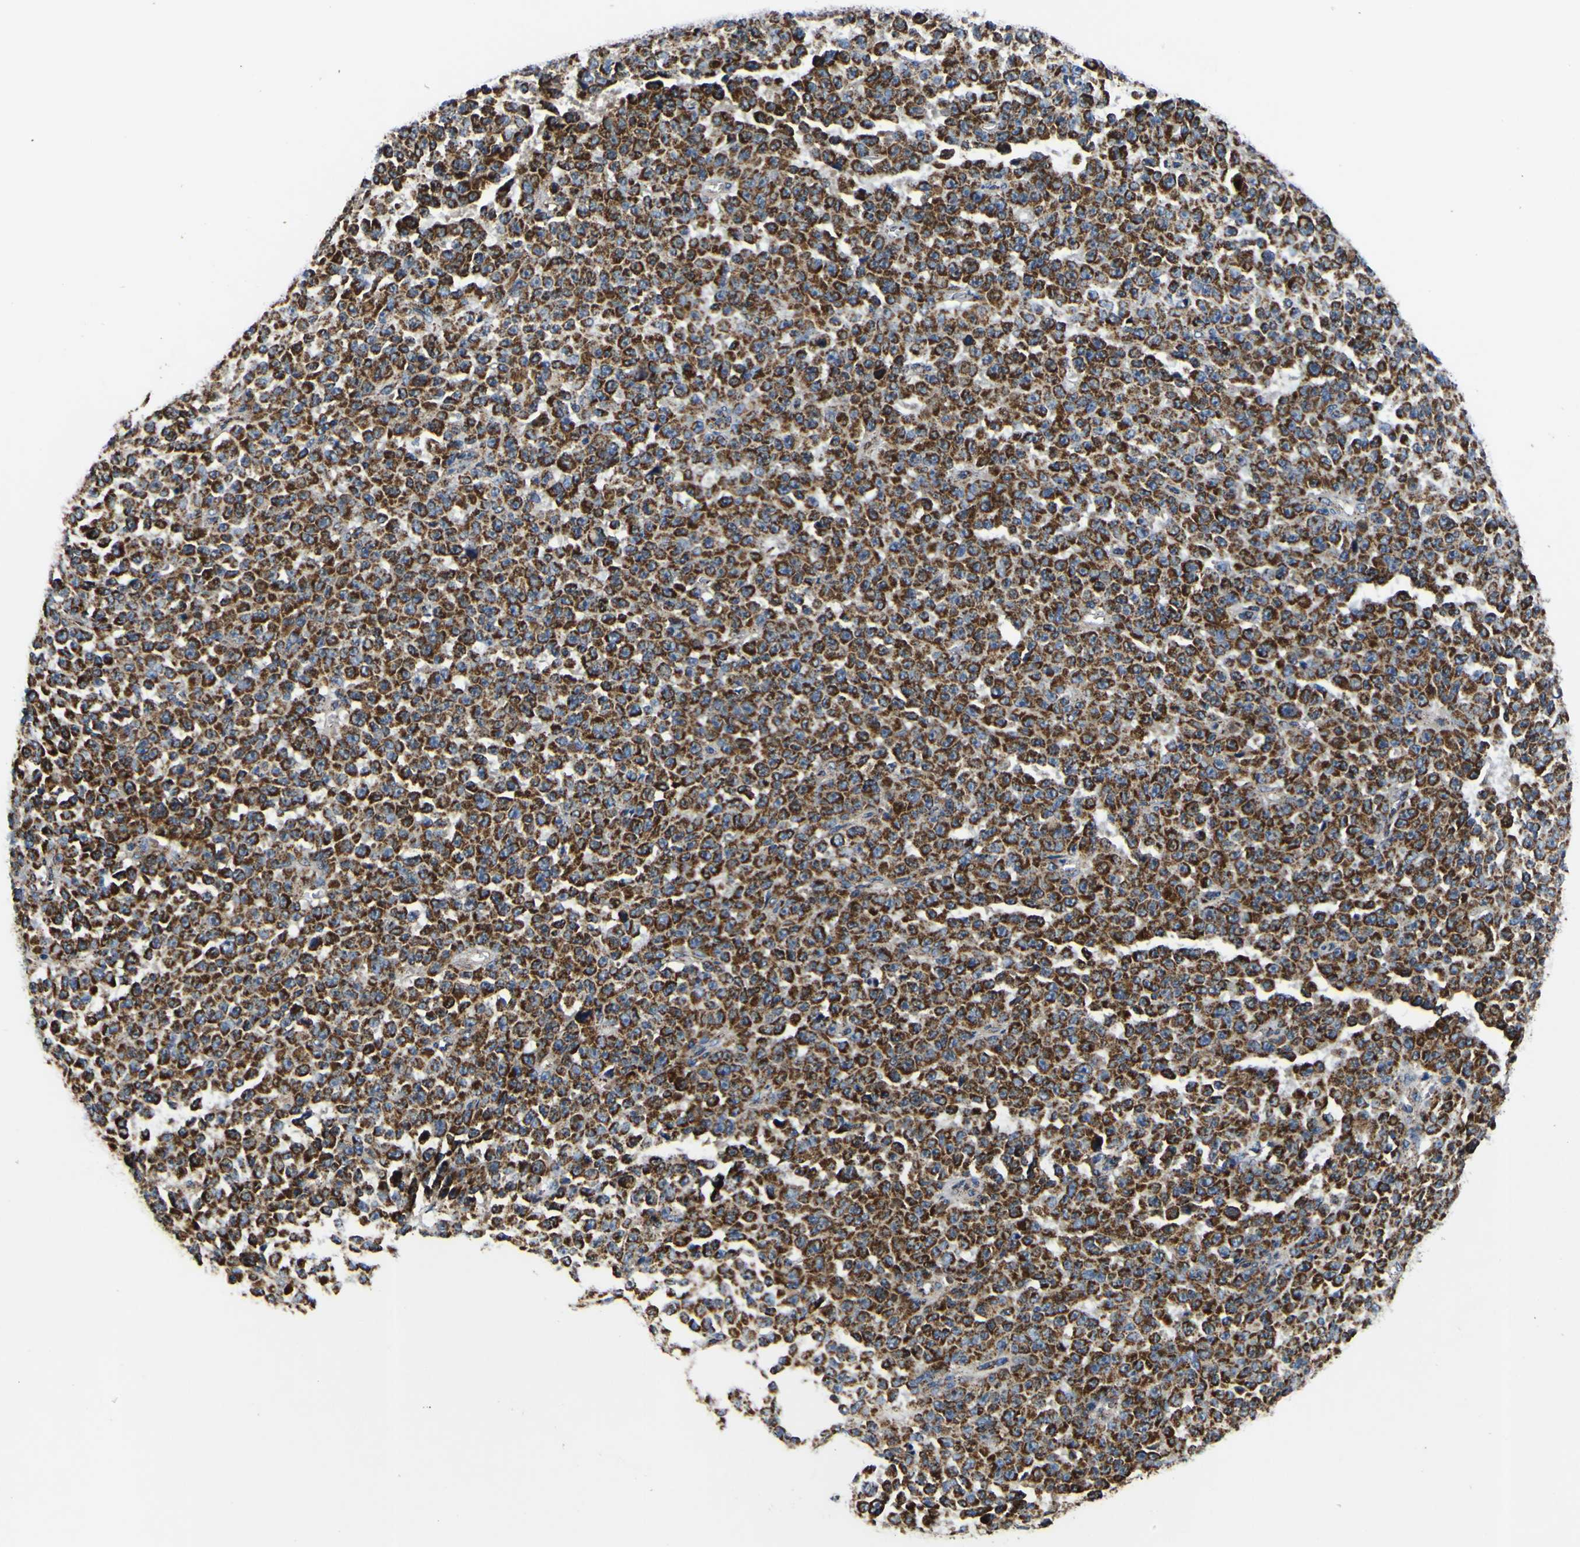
{"staining": {"intensity": "strong", "quantity": ">75%", "location": "cytoplasmic/membranous"}, "tissue": "melanoma", "cell_type": "Tumor cells", "image_type": "cancer", "snomed": [{"axis": "morphology", "description": "Malignant melanoma, NOS"}, {"axis": "topography", "description": "Skin"}], "caption": "A brown stain shows strong cytoplasmic/membranous staining of a protein in human malignant melanoma tumor cells.", "gene": "PTRH2", "patient": {"sex": "female", "age": 82}}